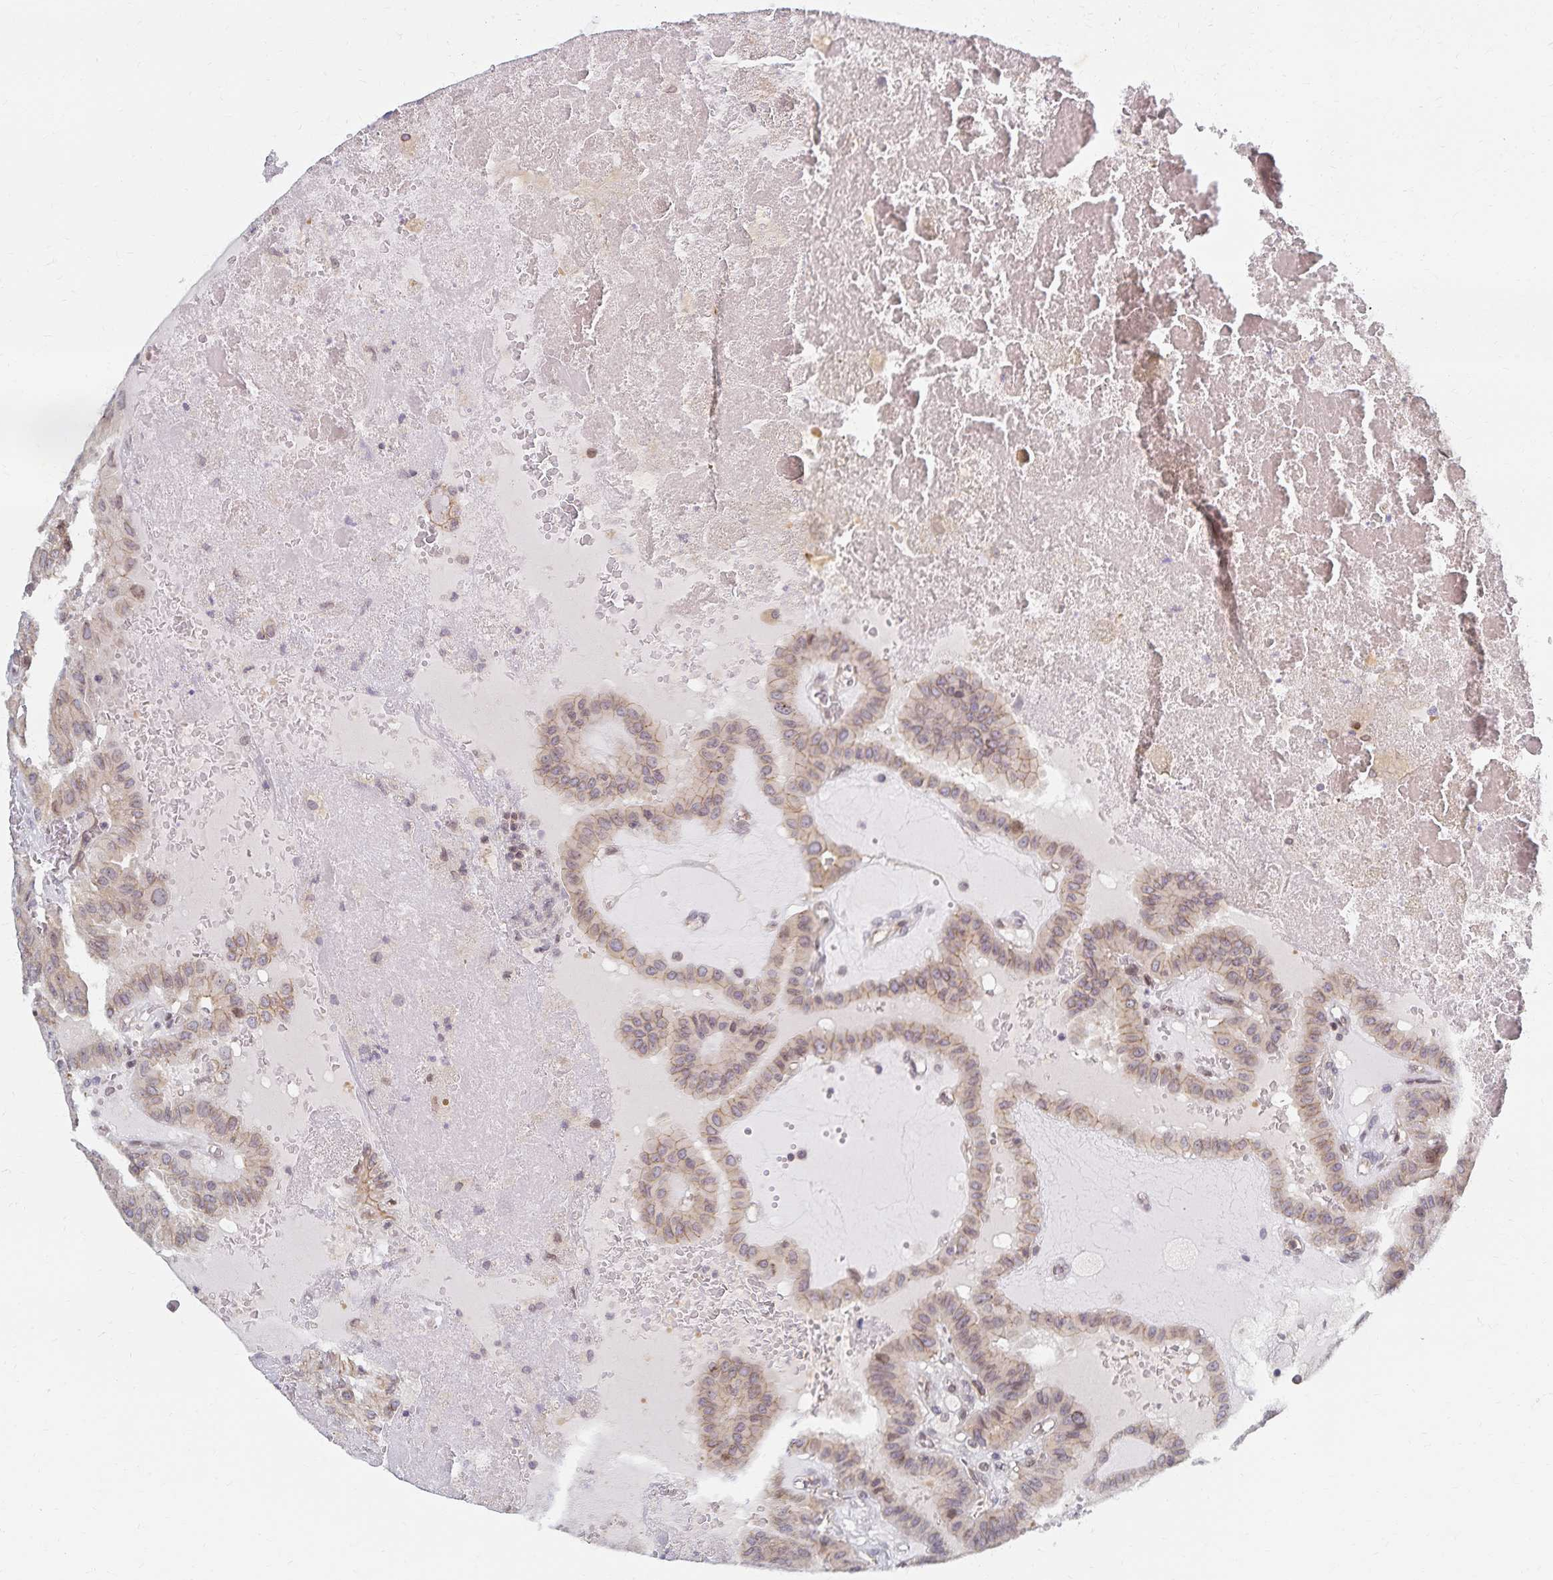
{"staining": {"intensity": "moderate", "quantity": "25%-75%", "location": "cytoplasmic/membranous"}, "tissue": "thyroid cancer", "cell_type": "Tumor cells", "image_type": "cancer", "snomed": [{"axis": "morphology", "description": "Papillary adenocarcinoma, NOS"}, {"axis": "topography", "description": "Thyroid gland"}], "caption": "The micrograph reveals a brown stain indicating the presence of a protein in the cytoplasmic/membranous of tumor cells in thyroid cancer.", "gene": "RAB9B", "patient": {"sex": "male", "age": 87}}